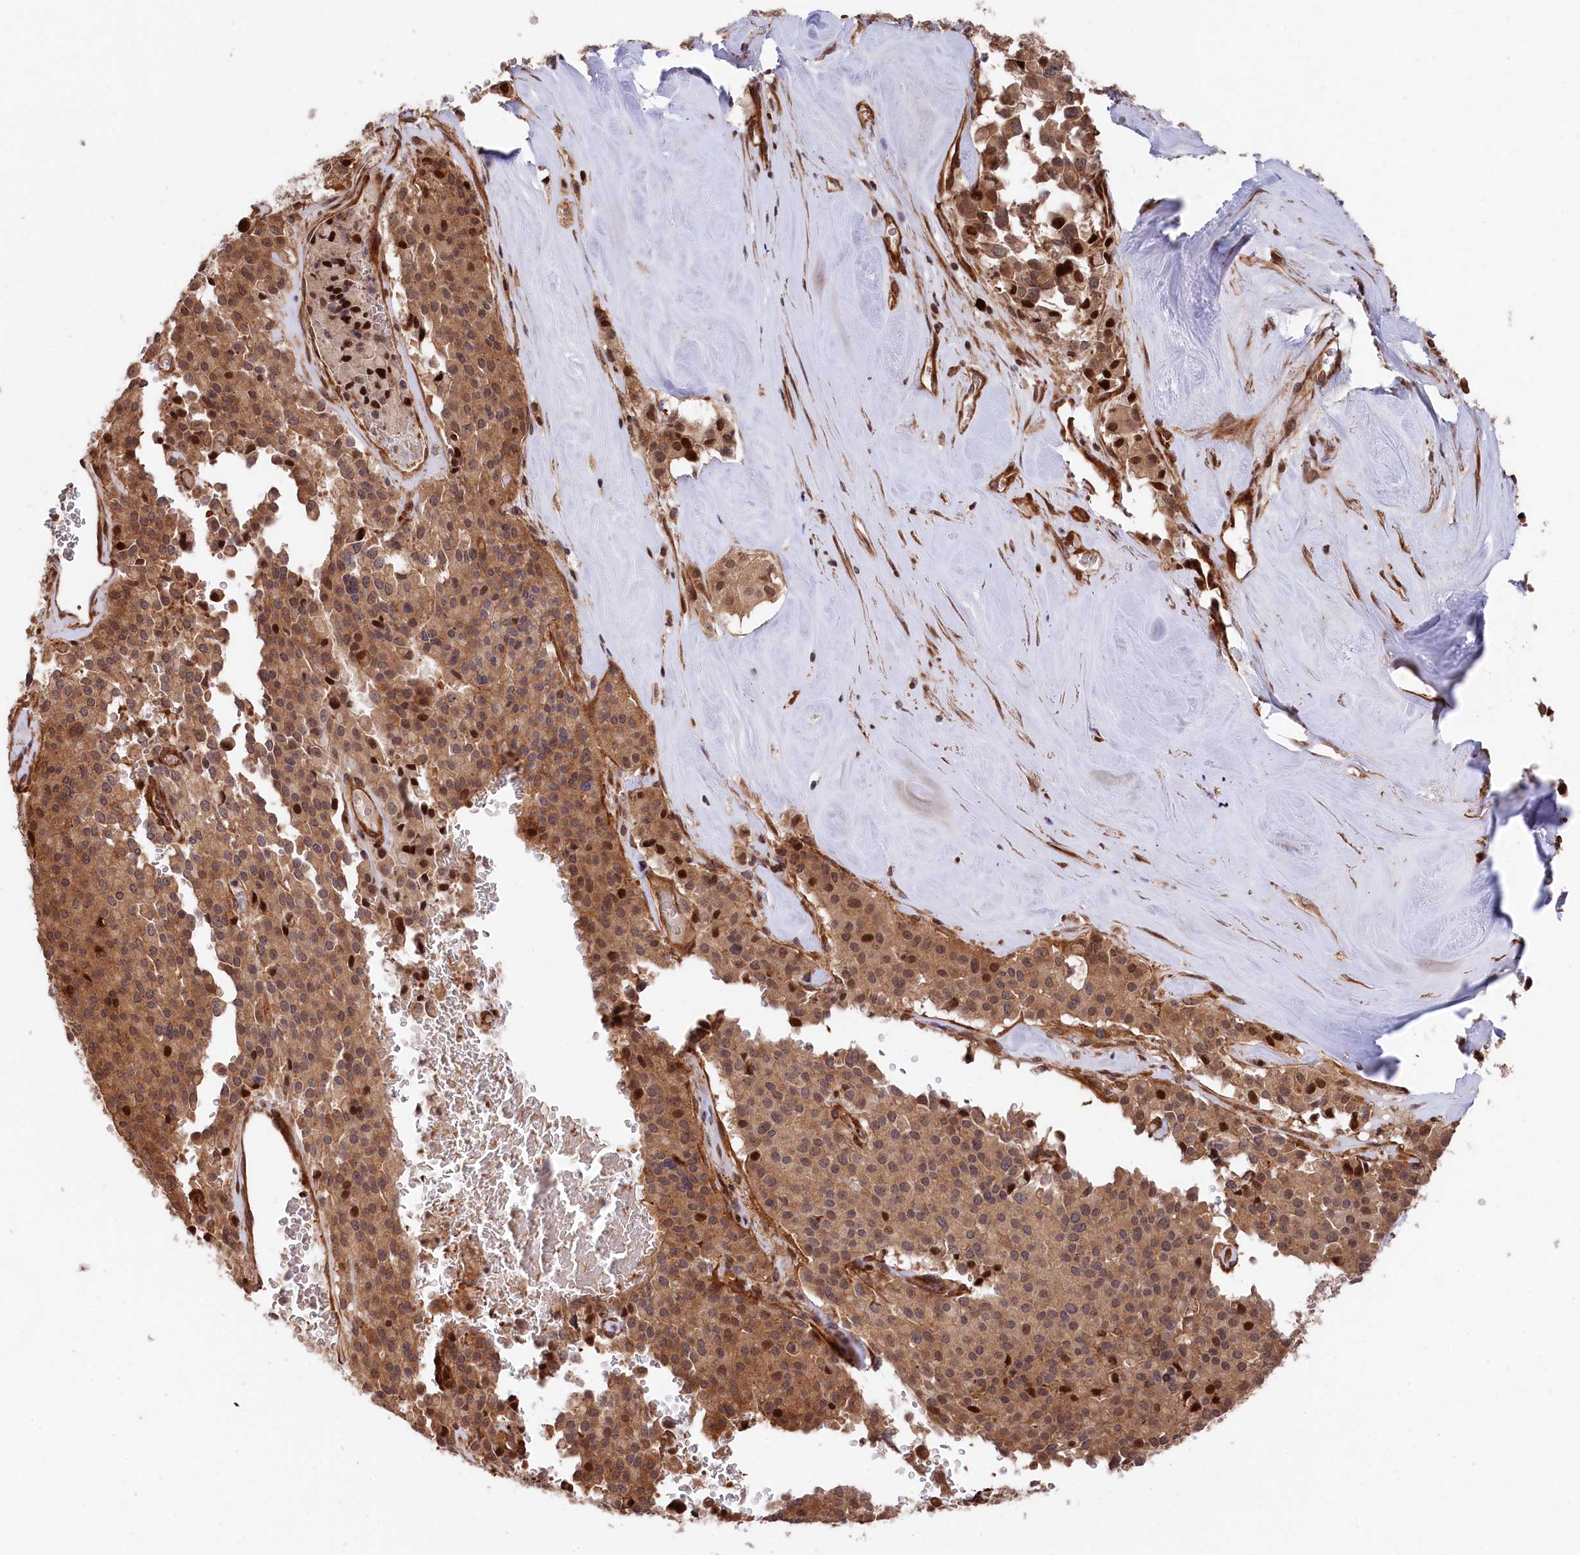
{"staining": {"intensity": "moderate", "quantity": ">75%", "location": "cytoplasmic/membranous,nuclear"}, "tissue": "pancreatic cancer", "cell_type": "Tumor cells", "image_type": "cancer", "snomed": [{"axis": "morphology", "description": "Adenocarcinoma, NOS"}, {"axis": "topography", "description": "Pancreas"}], "caption": "Protein expression analysis of pancreatic cancer displays moderate cytoplasmic/membranous and nuclear positivity in about >75% of tumor cells.", "gene": "TNKS1BP1", "patient": {"sex": "male", "age": 65}}